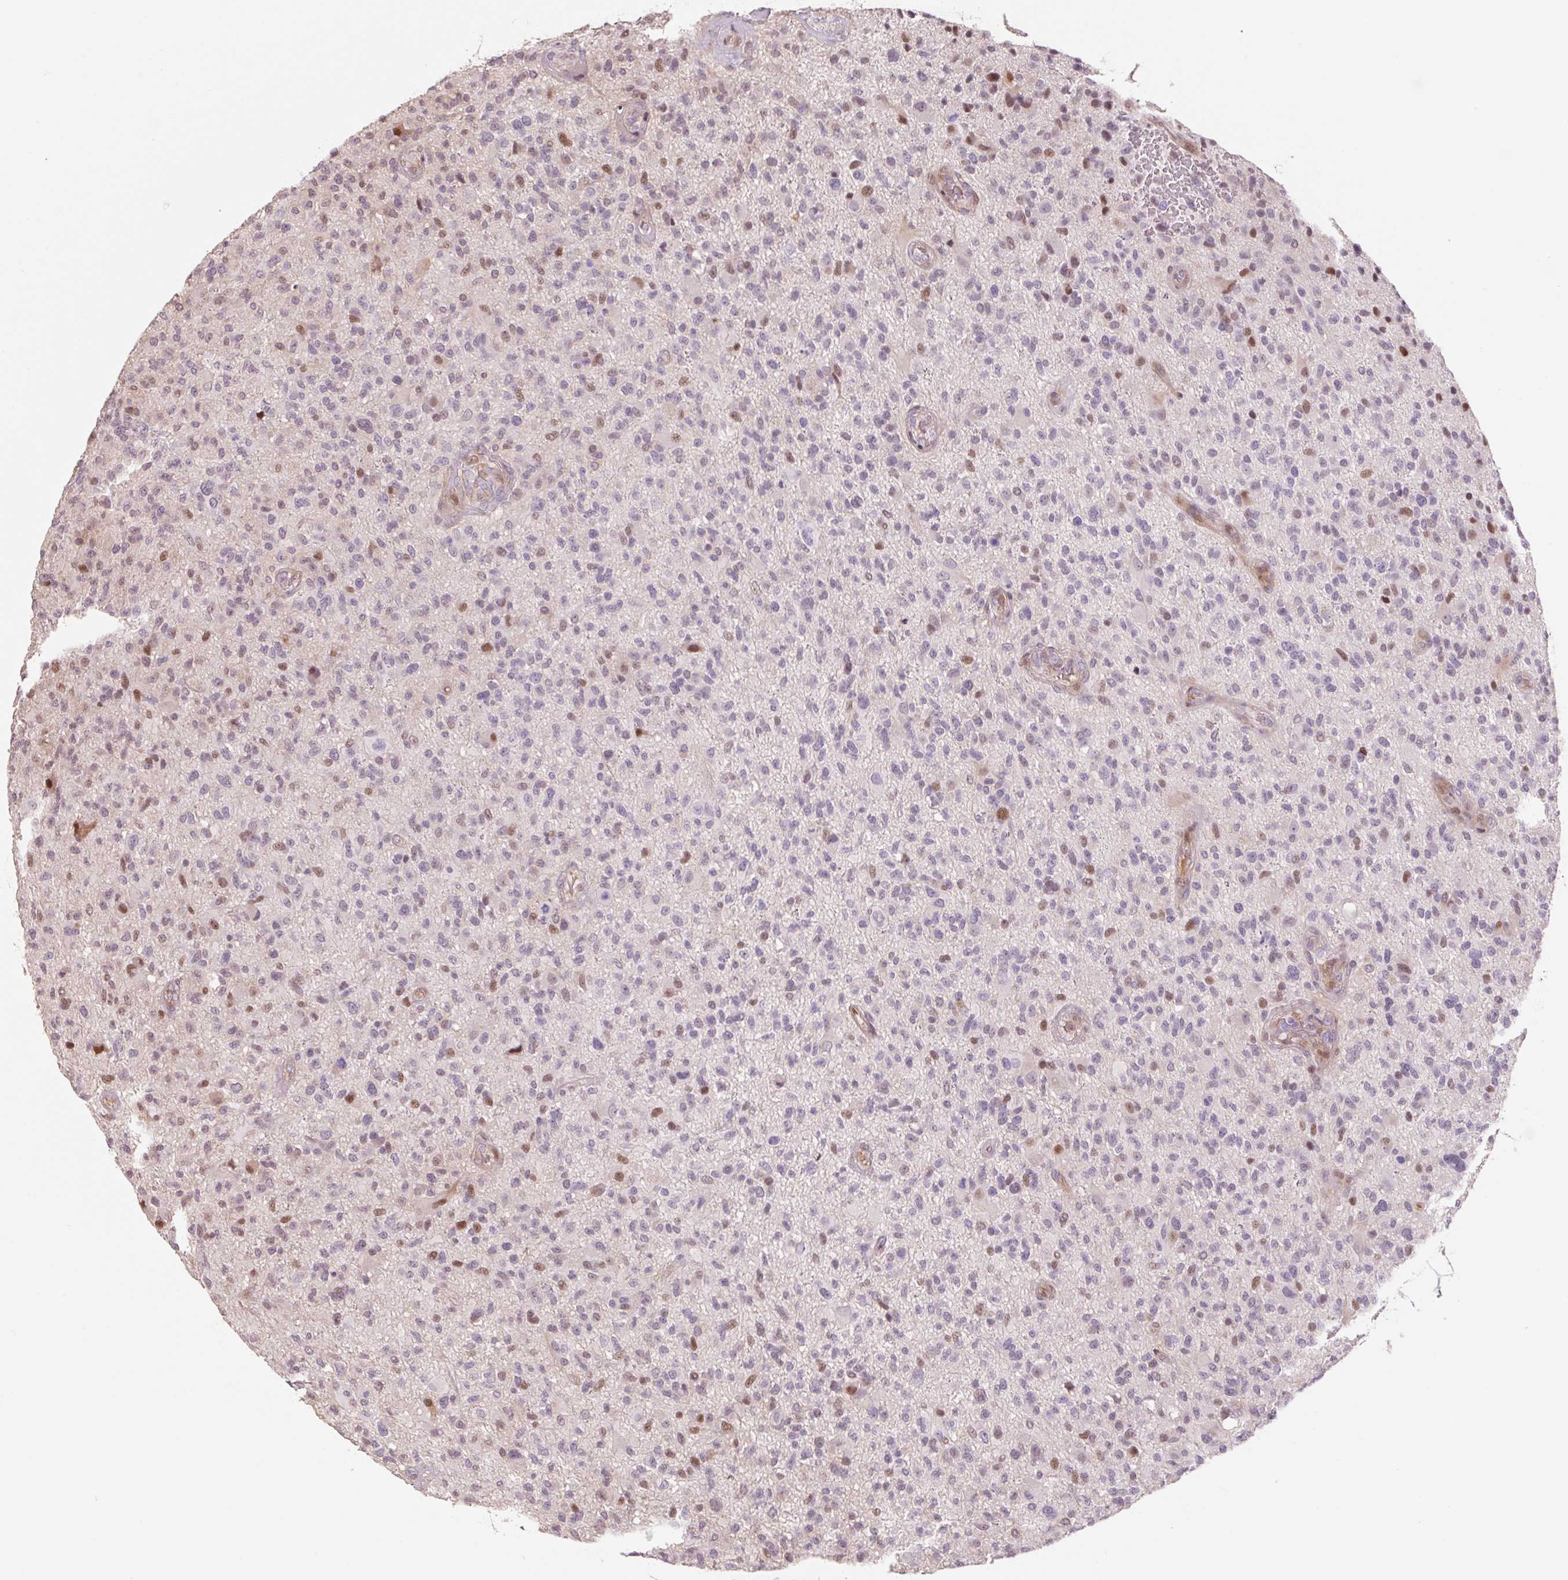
{"staining": {"intensity": "moderate", "quantity": "25%-75%", "location": "nuclear"}, "tissue": "glioma", "cell_type": "Tumor cells", "image_type": "cancer", "snomed": [{"axis": "morphology", "description": "Glioma, malignant, High grade"}, {"axis": "topography", "description": "Brain"}], "caption": "The image displays a brown stain indicating the presence of a protein in the nuclear of tumor cells in glioma. Using DAB (3,3'-diaminobenzidine) (brown) and hematoxylin (blue) stains, captured at high magnification using brightfield microscopy.", "gene": "ZNF552", "patient": {"sex": "male", "age": 47}}